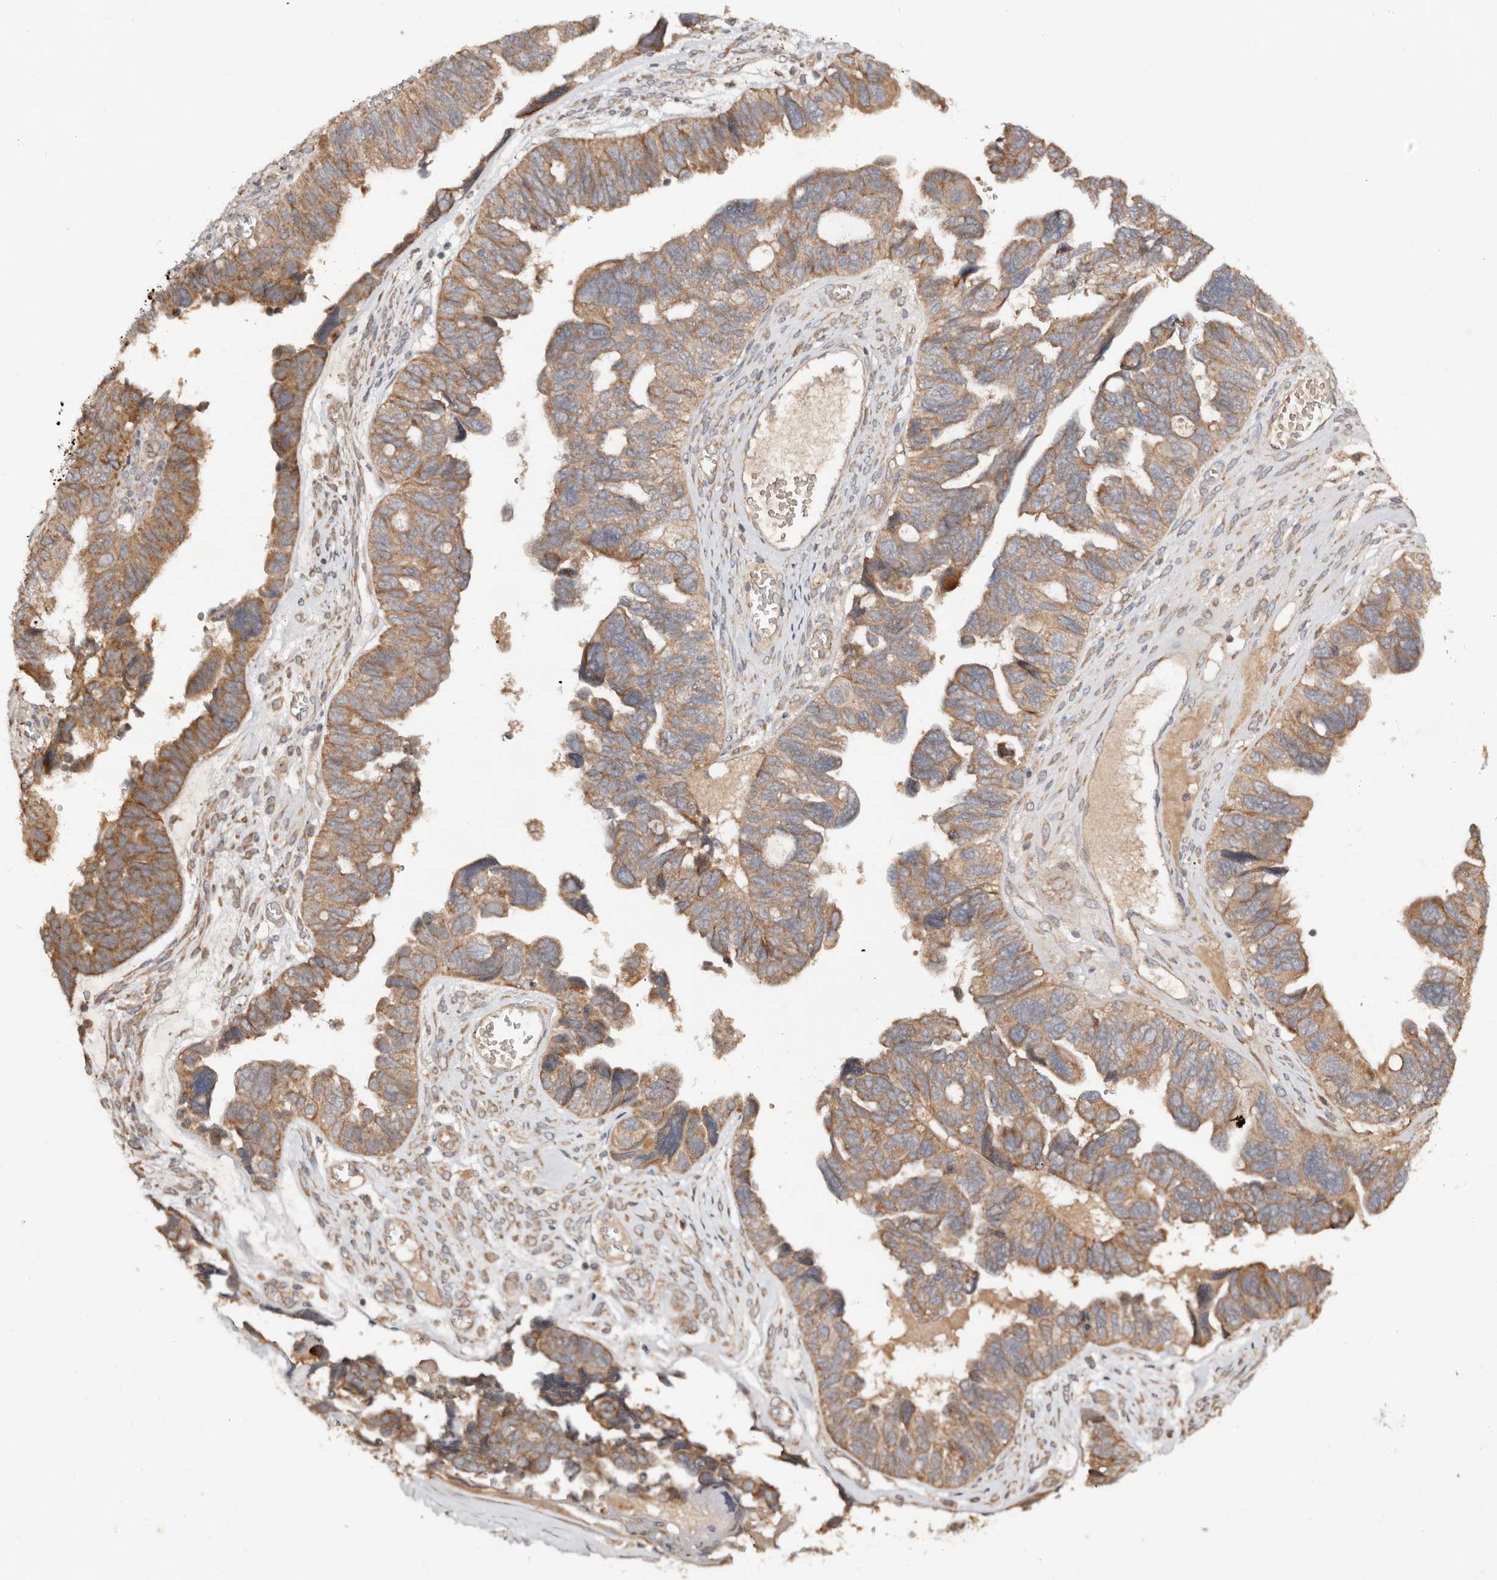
{"staining": {"intensity": "moderate", "quantity": ">75%", "location": "cytoplasmic/membranous"}, "tissue": "ovarian cancer", "cell_type": "Tumor cells", "image_type": "cancer", "snomed": [{"axis": "morphology", "description": "Cystadenocarcinoma, serous, NOS"}, {"axis": "topography", "description": "Ovary"}], "caption": "Immunohistochemistry (IHC) image of neoplastic tissue: ovarian serous cystadenocarcinoma stained using immunohistochemistry reveals medium levels of moderate protein expression localized specifically in the cytoplasmic/membranous of tumor cells, appearing as a cytoplasmic/membranous brown color.", "gene": "DENND11", "patient": {"sex": "female", "age": 79}}